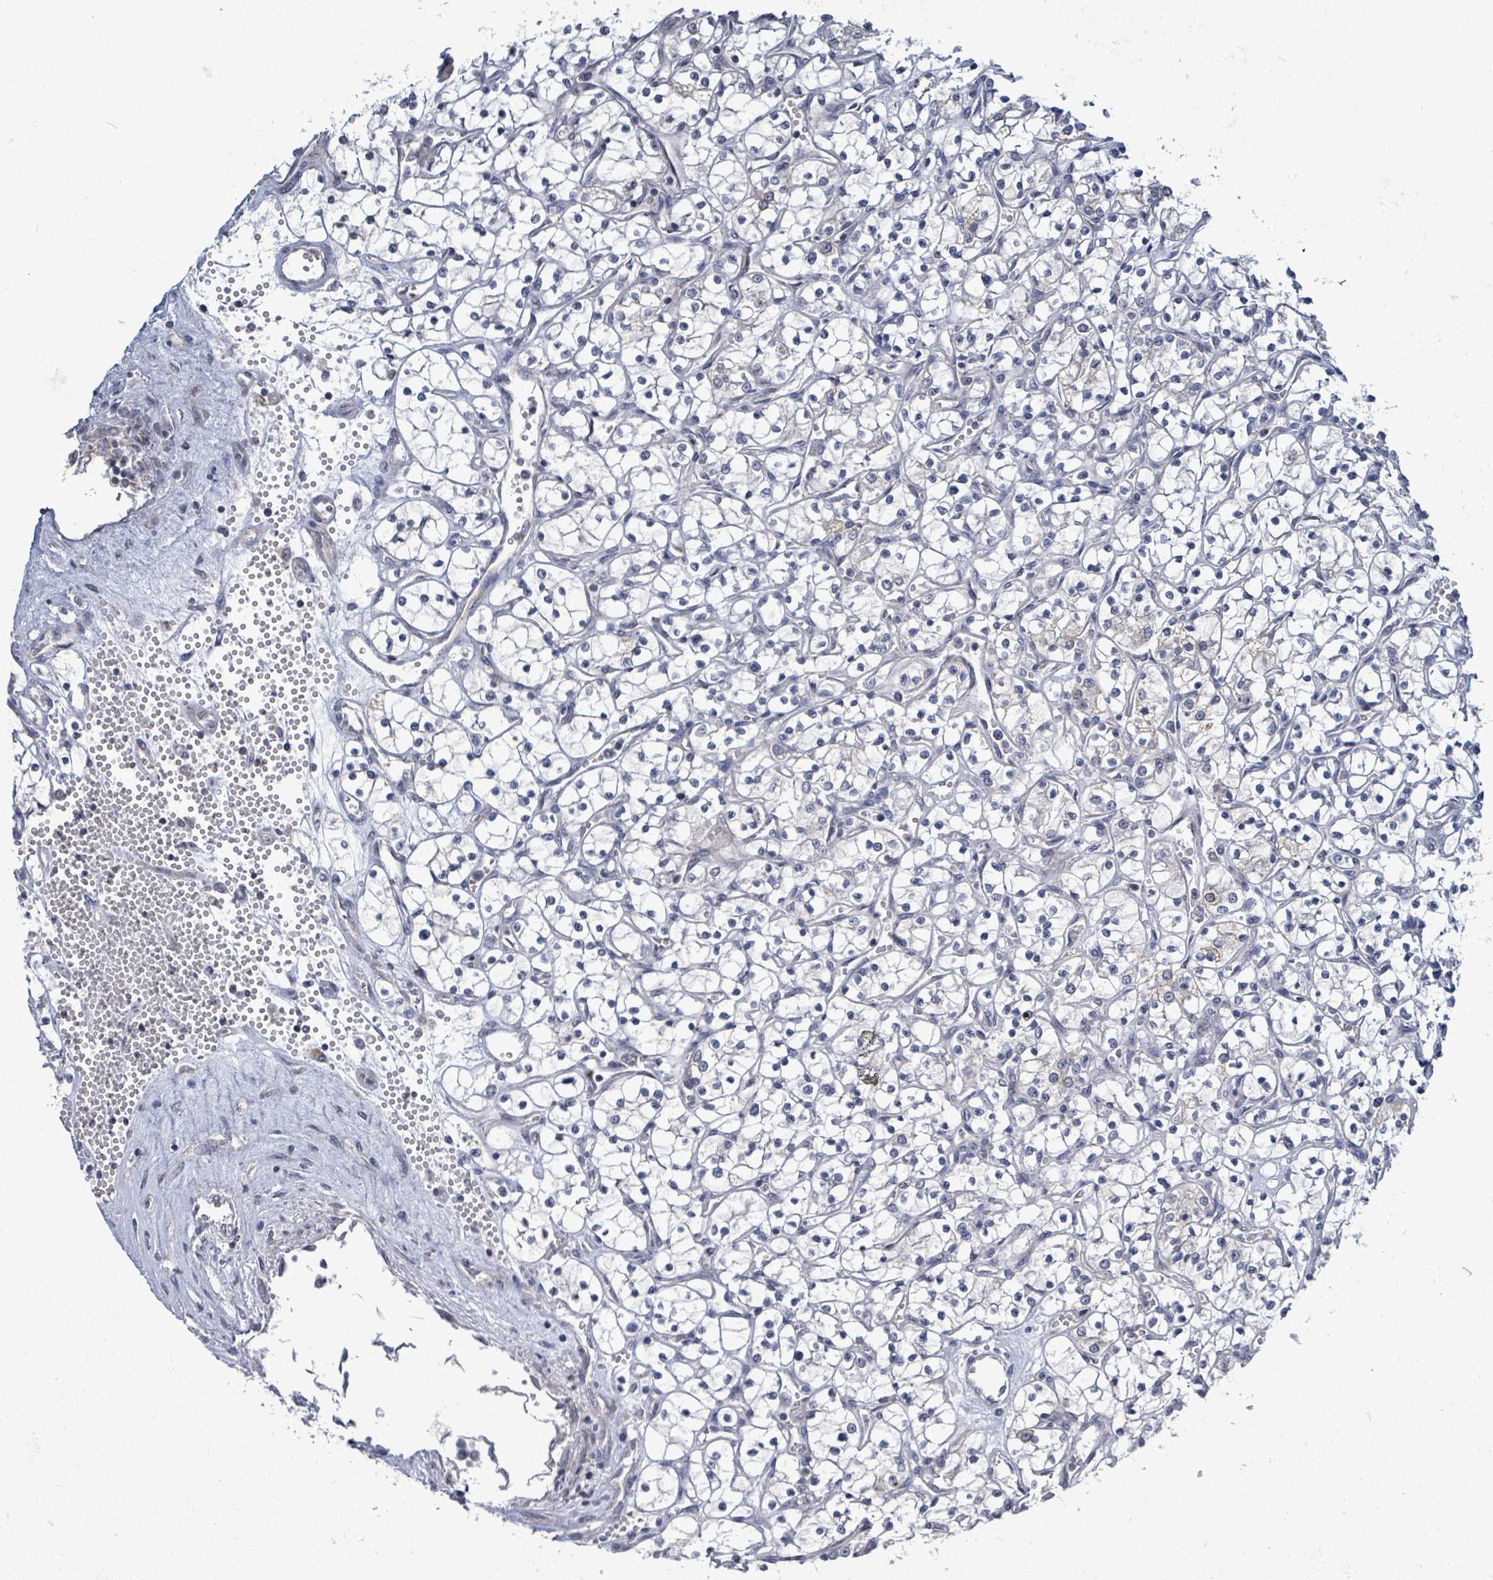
{"staining": {"intensity": "negative", "quantity": "none", "location": "none"}, "tissue": "renal cancer", "cell_type": "Tumor cells", "image_type": "cancer", "snomed": [{"axis": "morphology", "description": "Adenocarcinoma, NOS"}, {"axis": "topography", "description": "Kidney"}], "caption": "IHC image of neoplastic tissue: human renal cancer stained with DAB (3,3'-diaminobenzidine) reveals no significant protein positivity in tumor cells.", "gene": "COQ10B", "patient": {"sex": "female", "age": 69}}